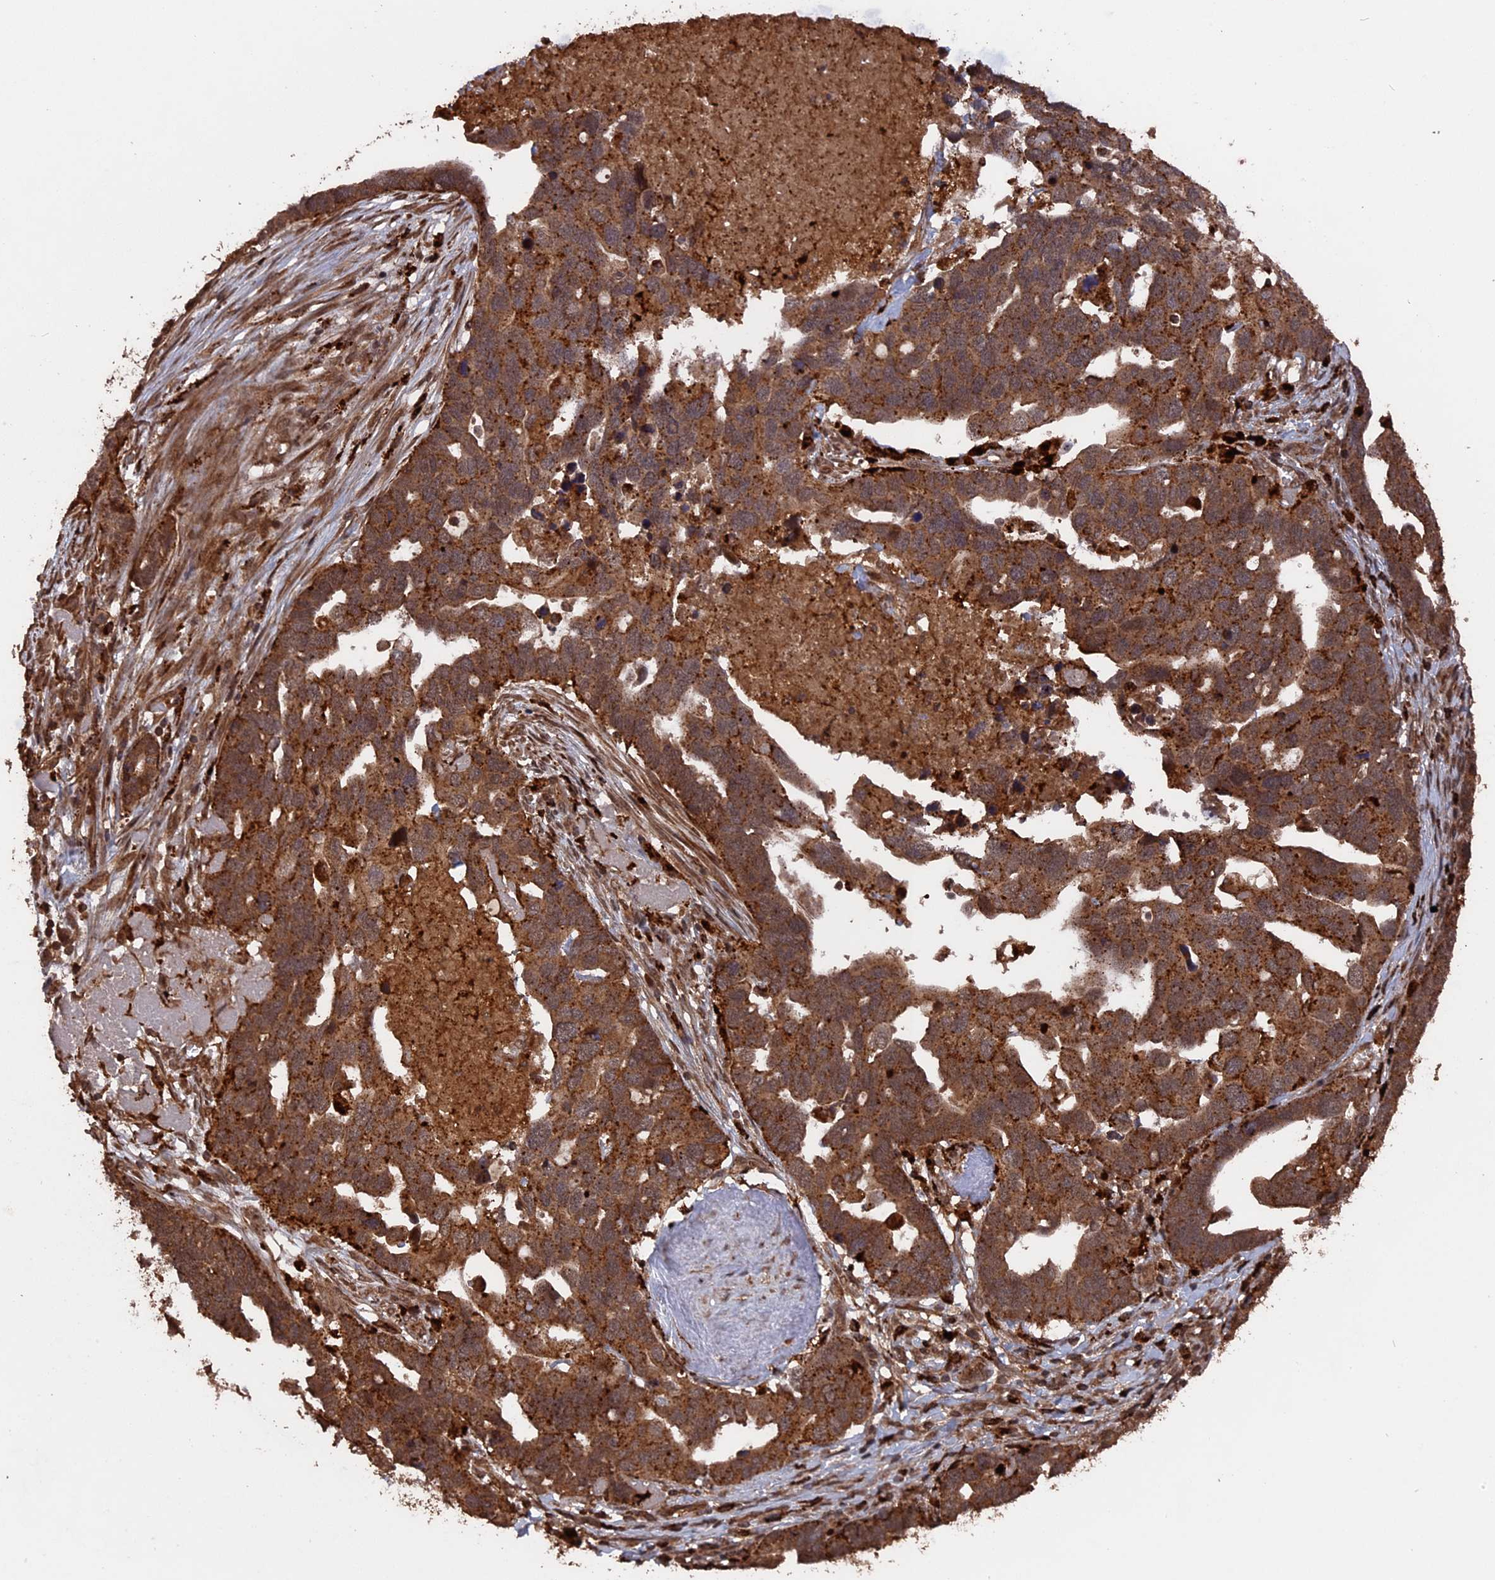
{"staining": {"intensity": "strong", "quantity": ">75%", "location": "cytoplasmic/membranous"}, "tissue": "ovarian cancer", "cell_type": "Tumor cells", "image_type": "cancer", "snomed": [{"axis": "morphology", "description": "Cystadenocarcinoma, serous, NOS"}, {"axis": "topography", "description": "Ovary"}], "caption": "DAB (3,3'-diaminobenzidine) immunohistochemical staining of ovarian cancer demonstrates strong cytoplasmic/membranous protein positivity in about >75% of tumor cells.", "gene": "TELO2", "patient": {"sex": "female", "age": 54}}